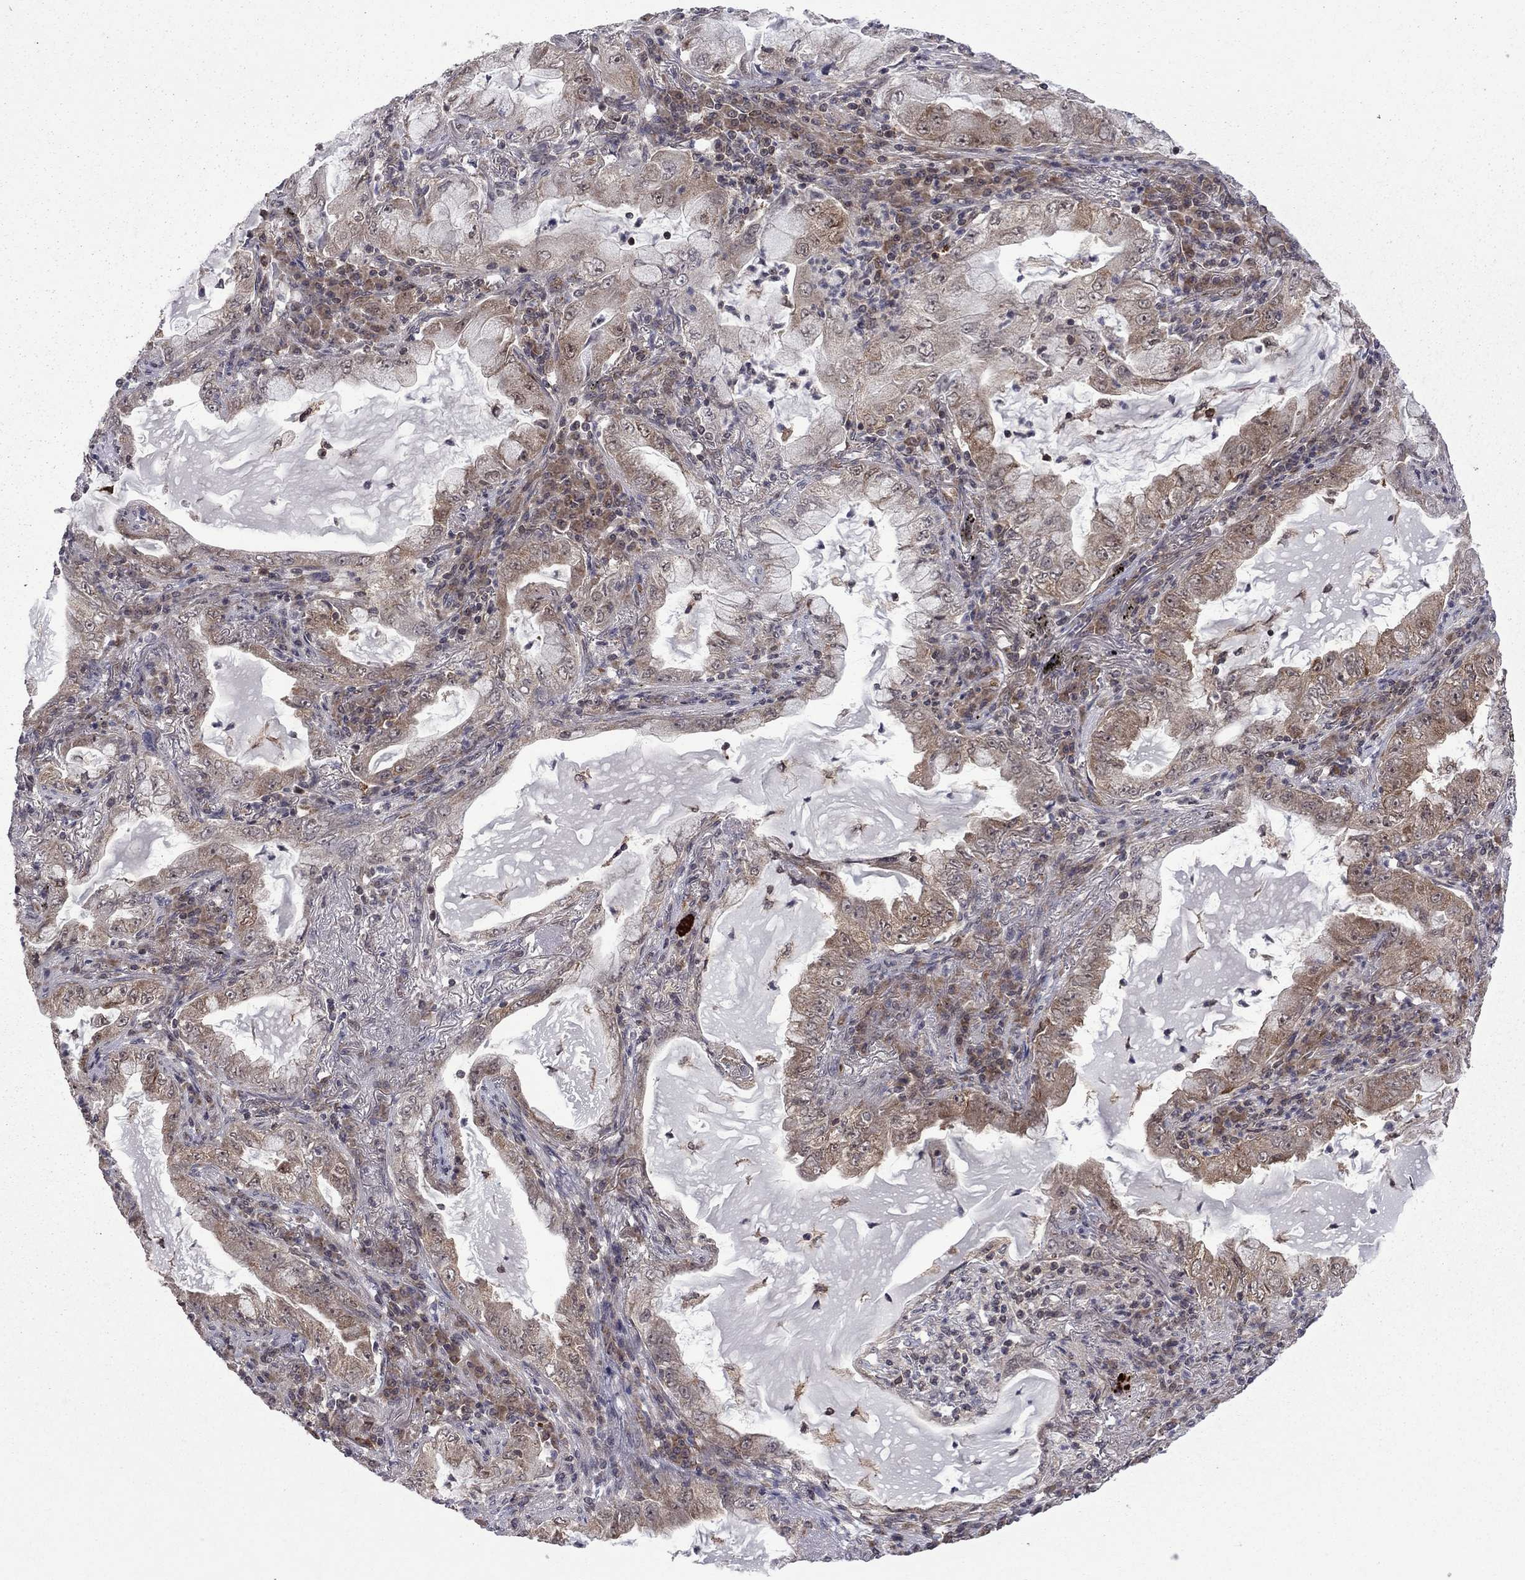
{"staining": {"intensity": "moderate", "quantity": "25%-75%", "location": "cytoplasmic/membranous"}, "tissue": "lung cancer", "cell_type": "Tumor cells", "image_type": "cancer", "snomed": [{"axis": "morphology", "description": "Adenocarcinoma, NOS"}, {"axis": "topography", "description": "Lung"}], "caption": "Protein staining demonstrates moderate cytoplasmic/membranous positivity in approximately 25%-75% of tumor cells in lung cancer.", "gene": "NAA50", "patient": {"sex": "female", "age": 73}}